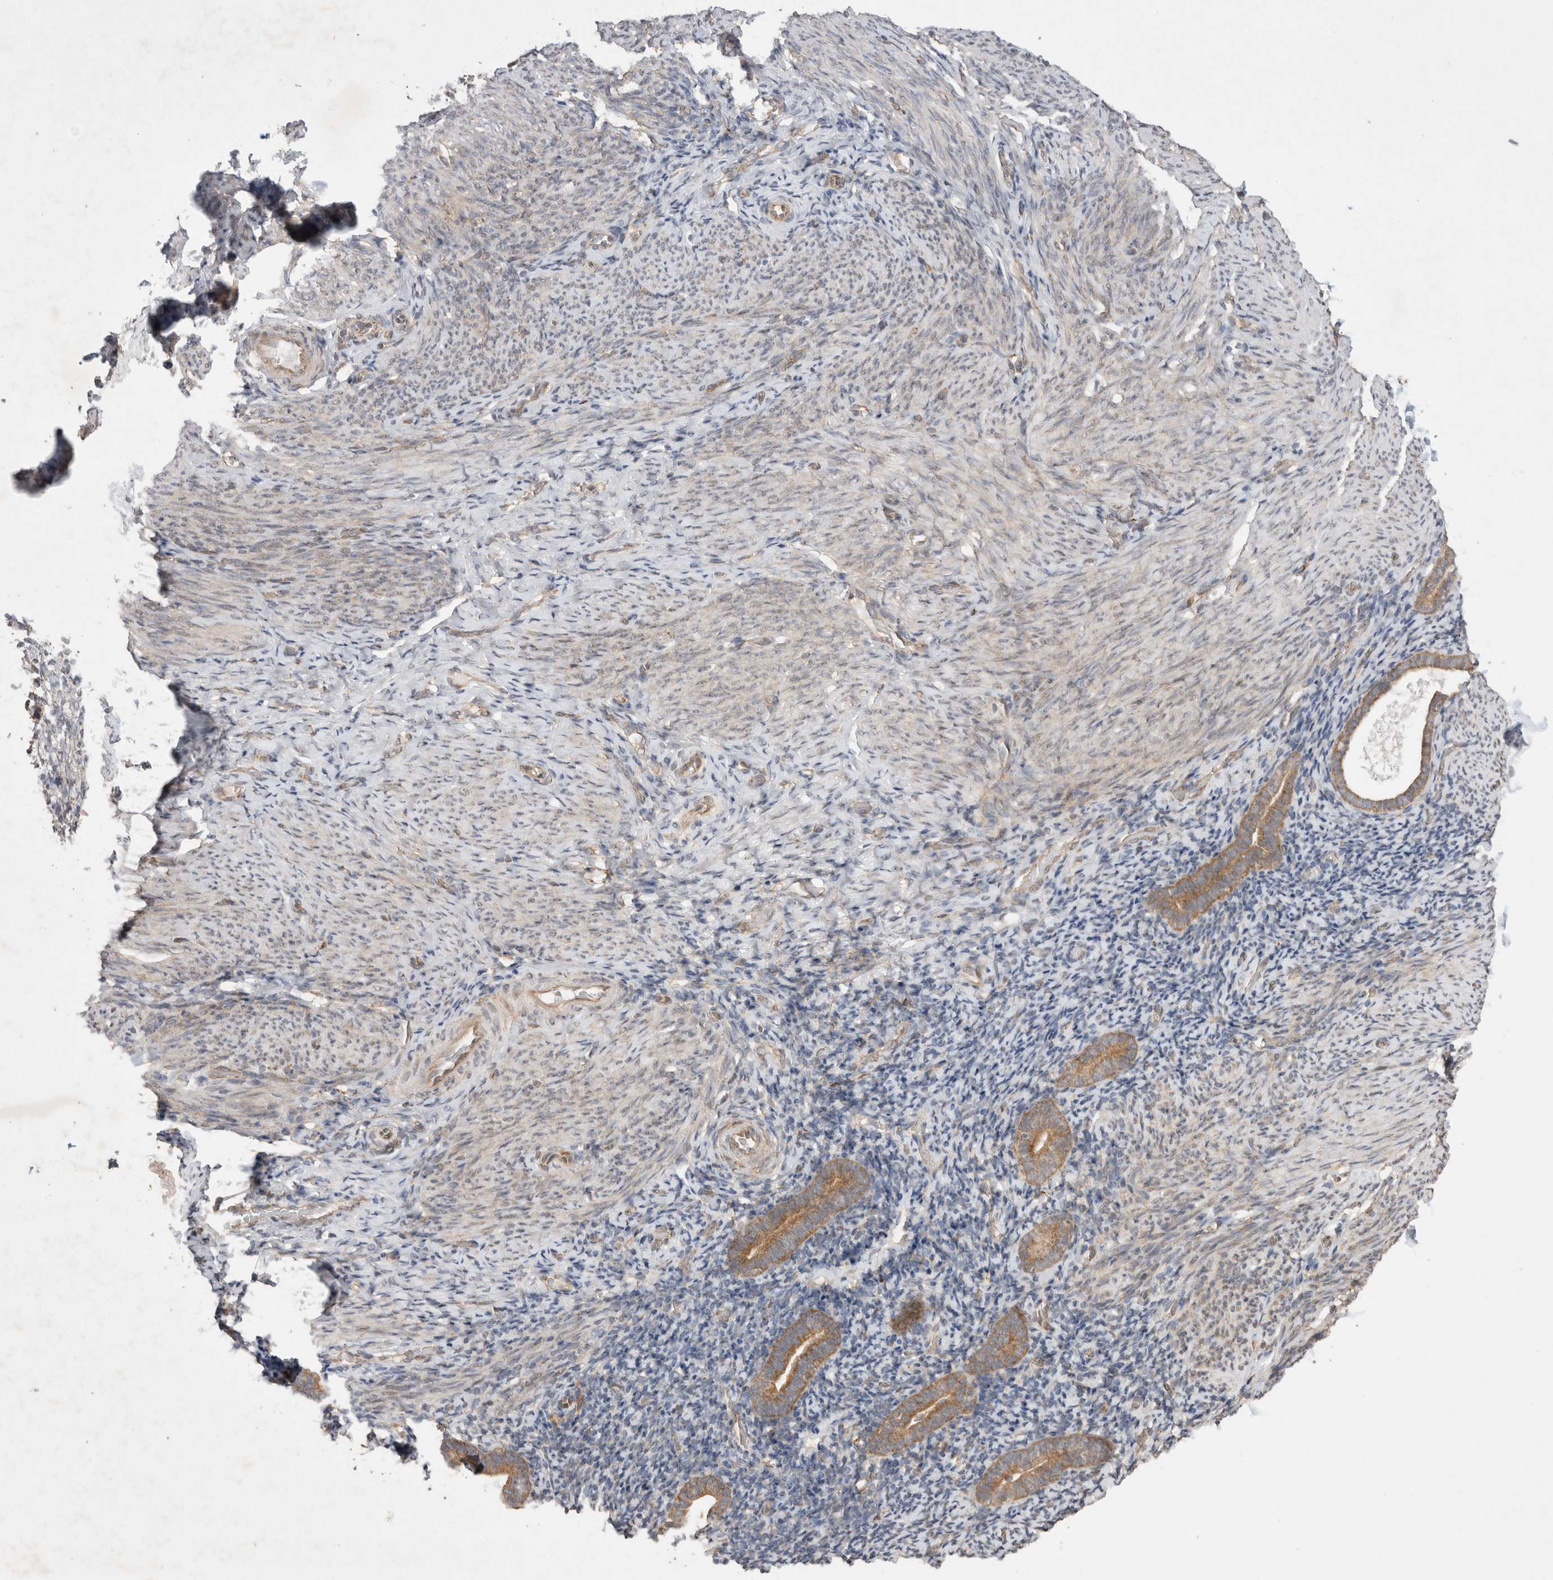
{"staining": {"intensity": "weak", "quantity": "<25%", "location": "cytoplasmic/membranous"}, "tissue": "endometrium", "cell_type": "Cells in endometrial stroma", "image_type": "normal", "snomed": [{"axis": "morphology", "description": "Normal tissue, NOS"}, {"axis": "topography", "description": "Endometrium"}], "caption": "DAB (3,3'-diaminobenzidine) immunohistochemical staining of benign endometrium reveals no significant positivity in cells in endometrial stroma.", "gene": "WIPF2", "patient": {"sex": "female", "age": 51}}